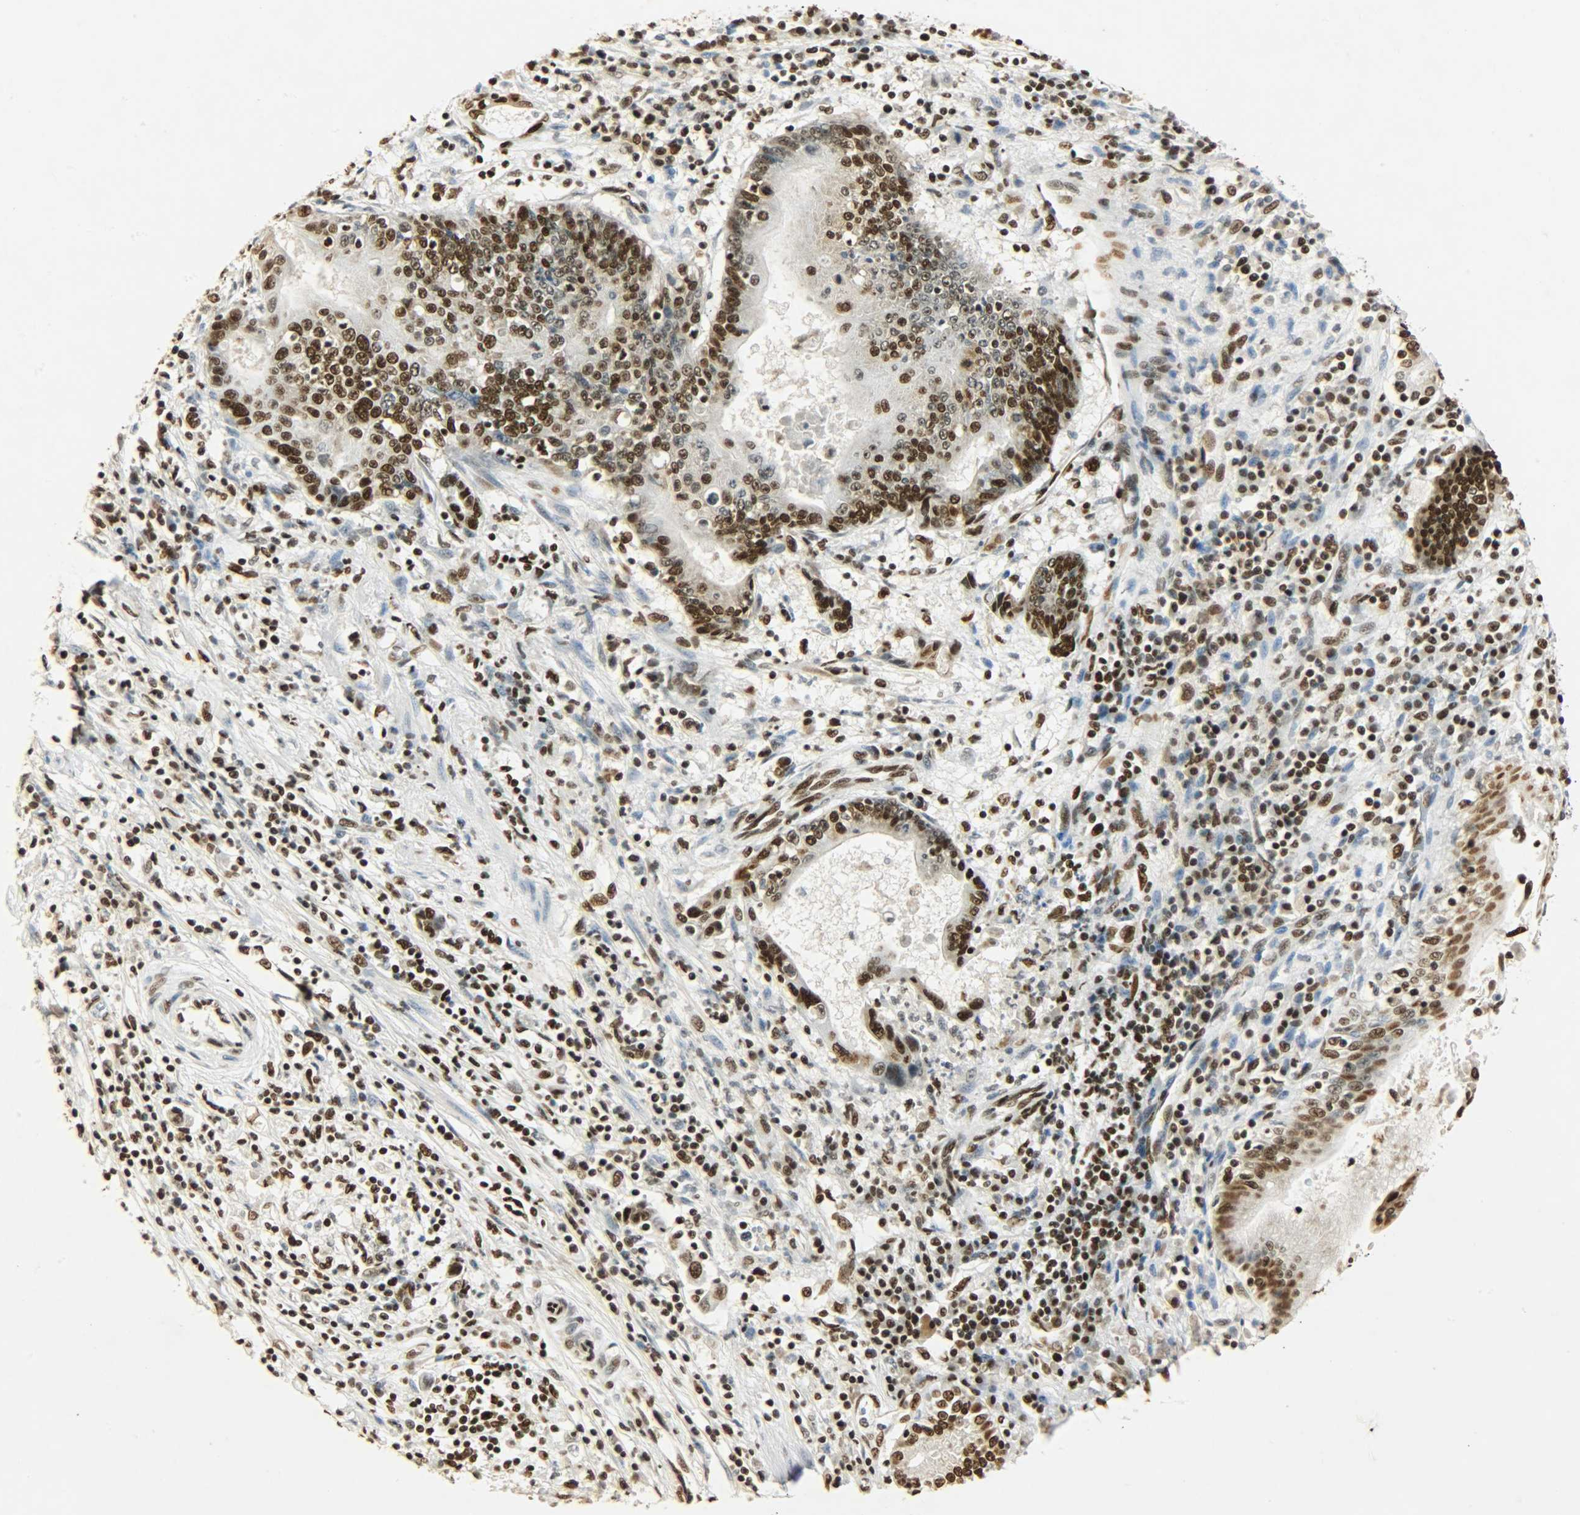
{"staining": {"intensity": "strong", "quantity": ">75%", "location": "nuclear"}, "tissue": "pancreatic cancer", "cell_type": "Tumor cells", "image_type": "cancer", "snomed": [{"axis": "morphology", "description": "Adenocarcinoma, NOS"}, {"axis": "topography", "description": "Pancreas"}], "caption": "Pancreatic cancer (adenocarcinoma) stained with a protein marker displays strong staining in tumor cells.", "gene": "KHDRBS1", "patient": {"sex": "female", "age": 48}}